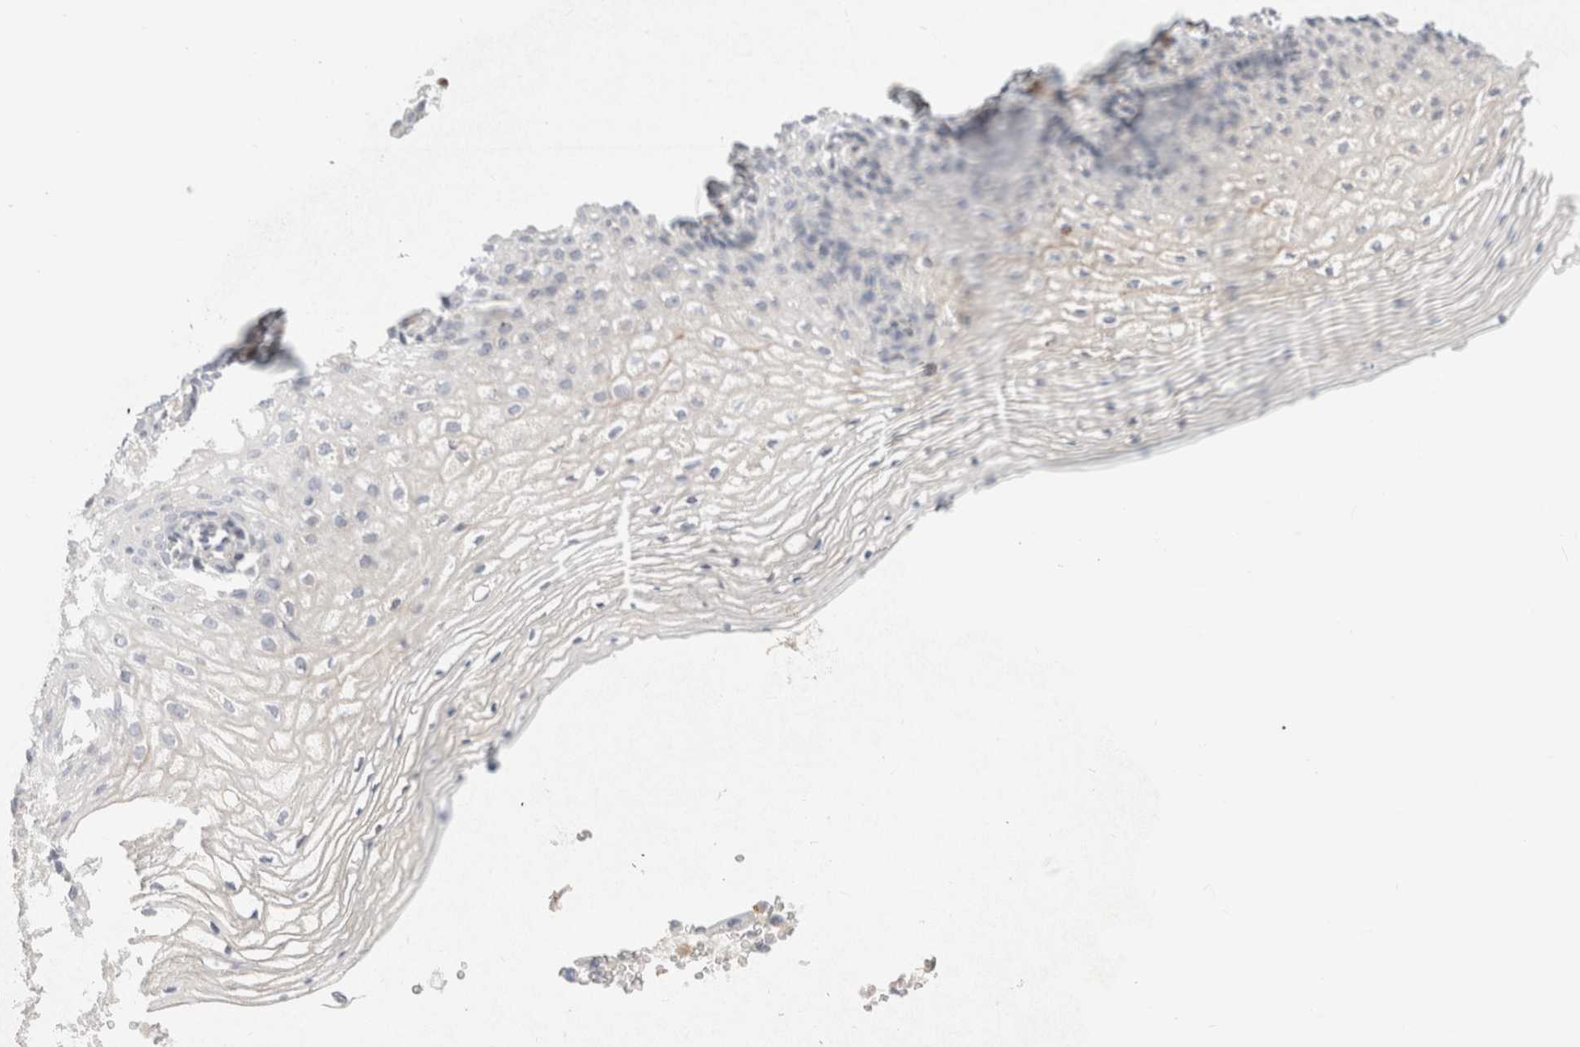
{"staining": {"intensity": "negative", "quantity": "none", "location": "none"}, "tissue": "vagina", "cell_type": "Squamous epithelial cells", "image_type": "normal", "snomed": [{"axis": "morphology", "description": "Normal tissue, NOS"}, {"axis": "topography", "description": "Vagina"}], "caption": "Immunohistochemistry (IHC) histopathology image of benign vagina: vagina stained with DAB (3,3'-diaminobenzidine) reveals no significant protein positivity in squamous epithelial cells.", "gene": "EFCAB13", "patient": {"sex": "female", "age": 60}}